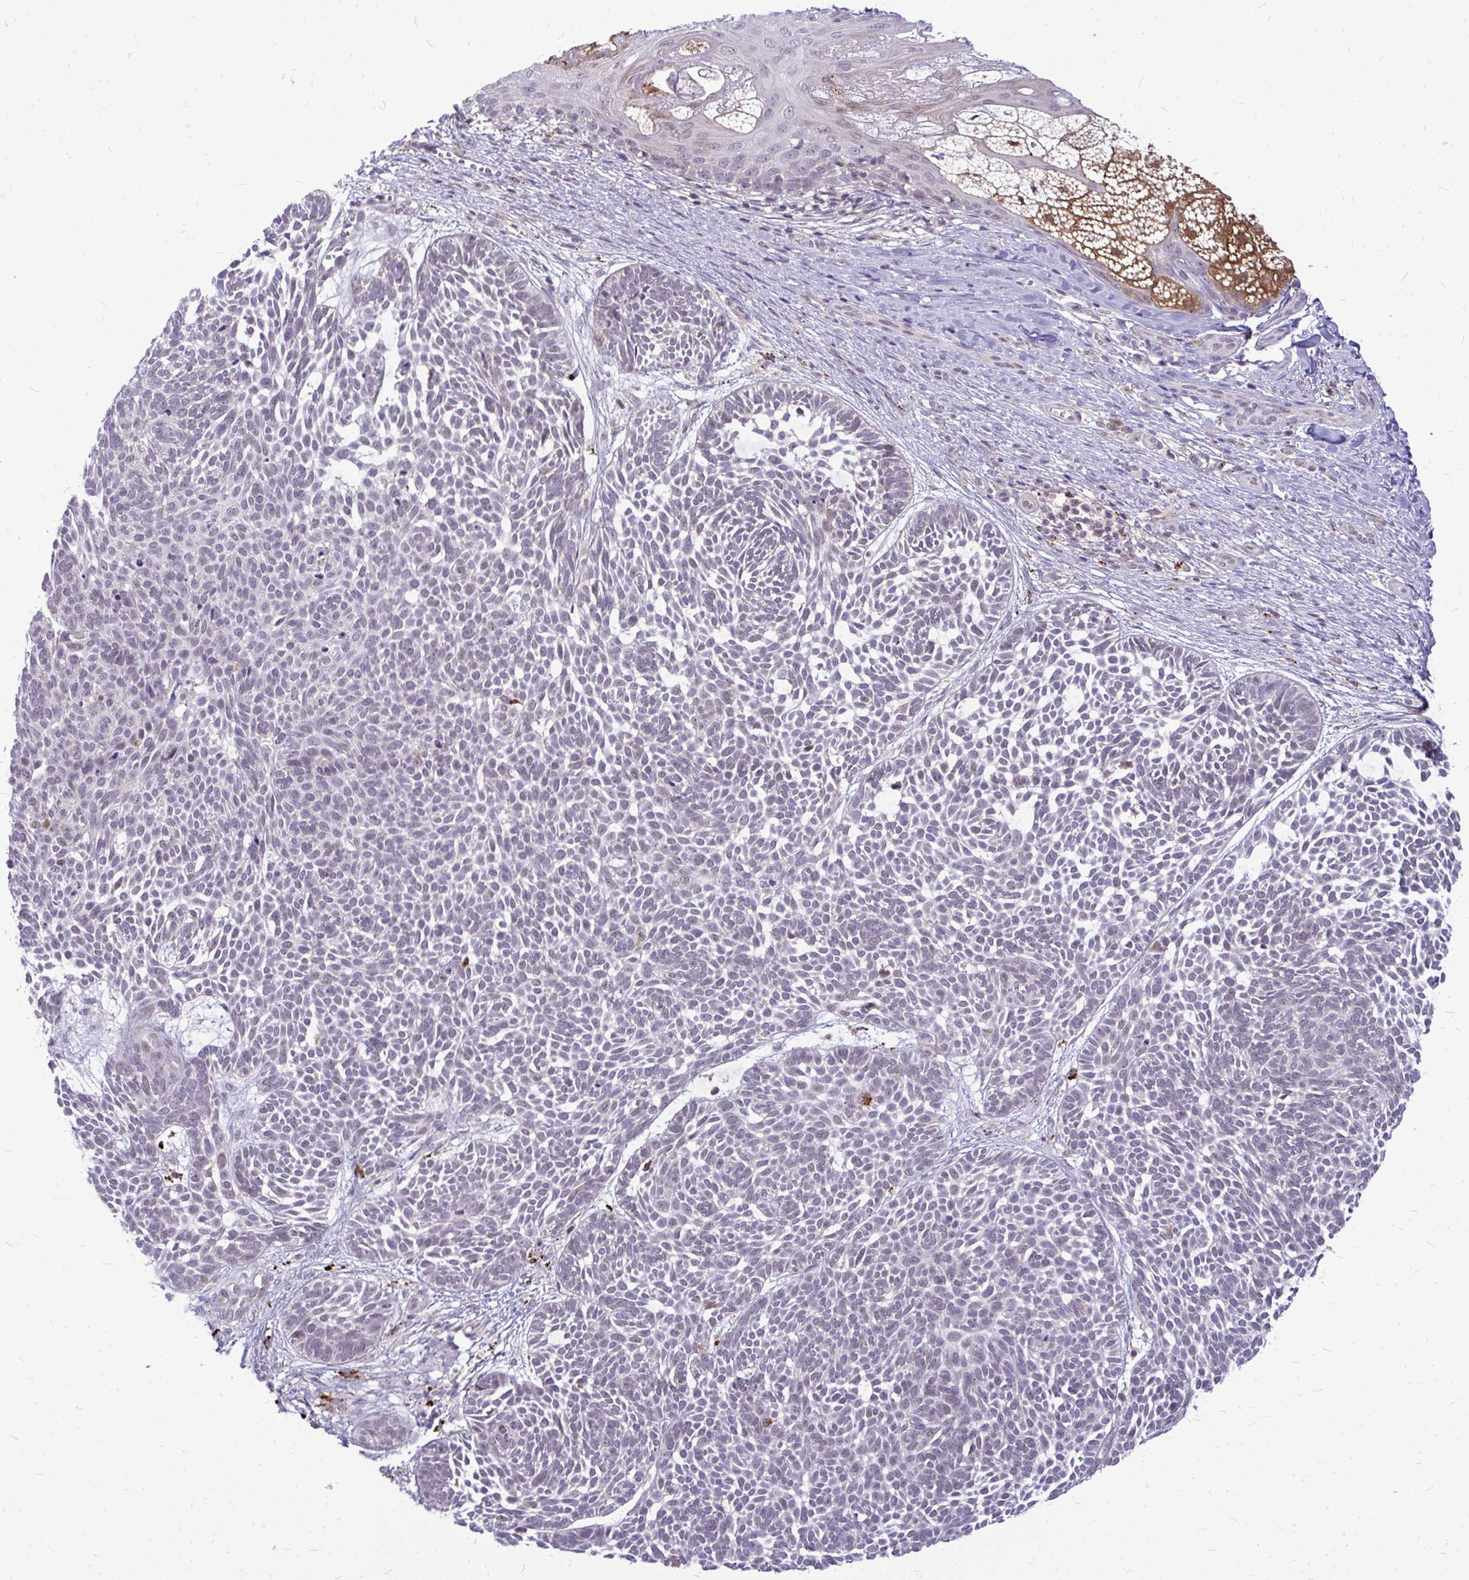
{"staining": {"intensity": "weak", "quantity": "<25%", "location": "cytoplasmic/membranous"}, "tissue": "skin cancer", "cell_type": "Tumor cells", "image_type": "cancer", "snomed": [{"axis": "morphology", "description": "Basal cell carcinoma"}, {"axis": "topography", "description": "Skin"}, {"axis": "topography", "description": "Skin of trunk"}], "caption": "Tumor cells are negative for brown protein staining in skin cancer (basal cell carcinoma).", "gene": "ZSCAN25", "patient": {"sex": "male", "age": 74}}